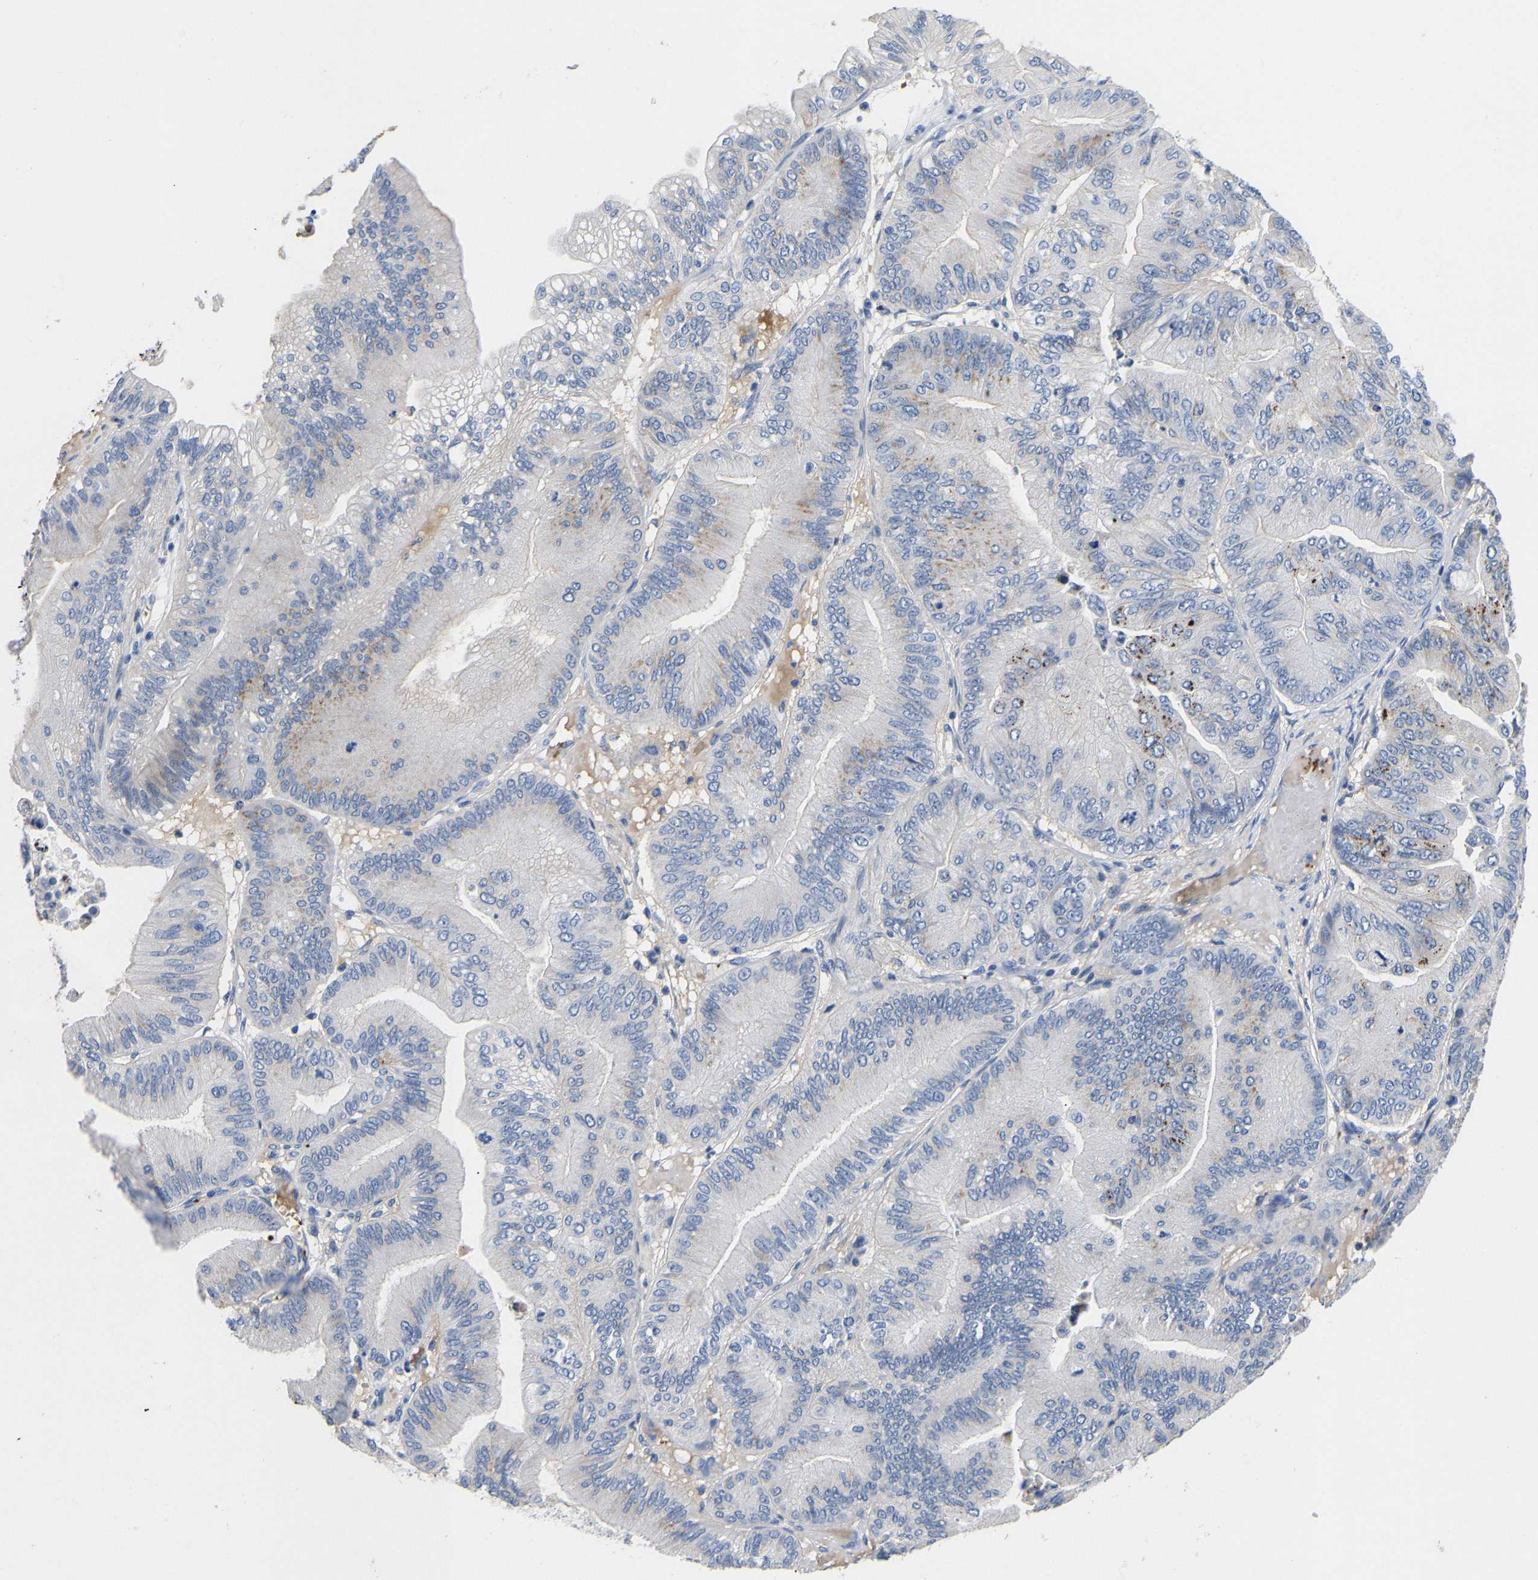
{"staining": {"intensity": "negative", "quantity": "none", "location": "none"}, "tissue": "ovarian cancer", "cell_type": "Tumor cells", "image_type": "cancer", "snomed": [{"axis": "morphology", "description": "Cystadenocarcinoma, mucinous, NOS"}, {"axis": "topography", "description": "Ovary"}], "caption": "Immunohistochemistry histopathology image of neoplastic tissue: ovarian cancer (mucinous cystadenocarcinoma) stained with DAB (3,3'-diaminobenzidine) shows no significant protein expression in tumor cells.", "gene": "FGF18", "patient": {"sex": "female", "age": 61}}